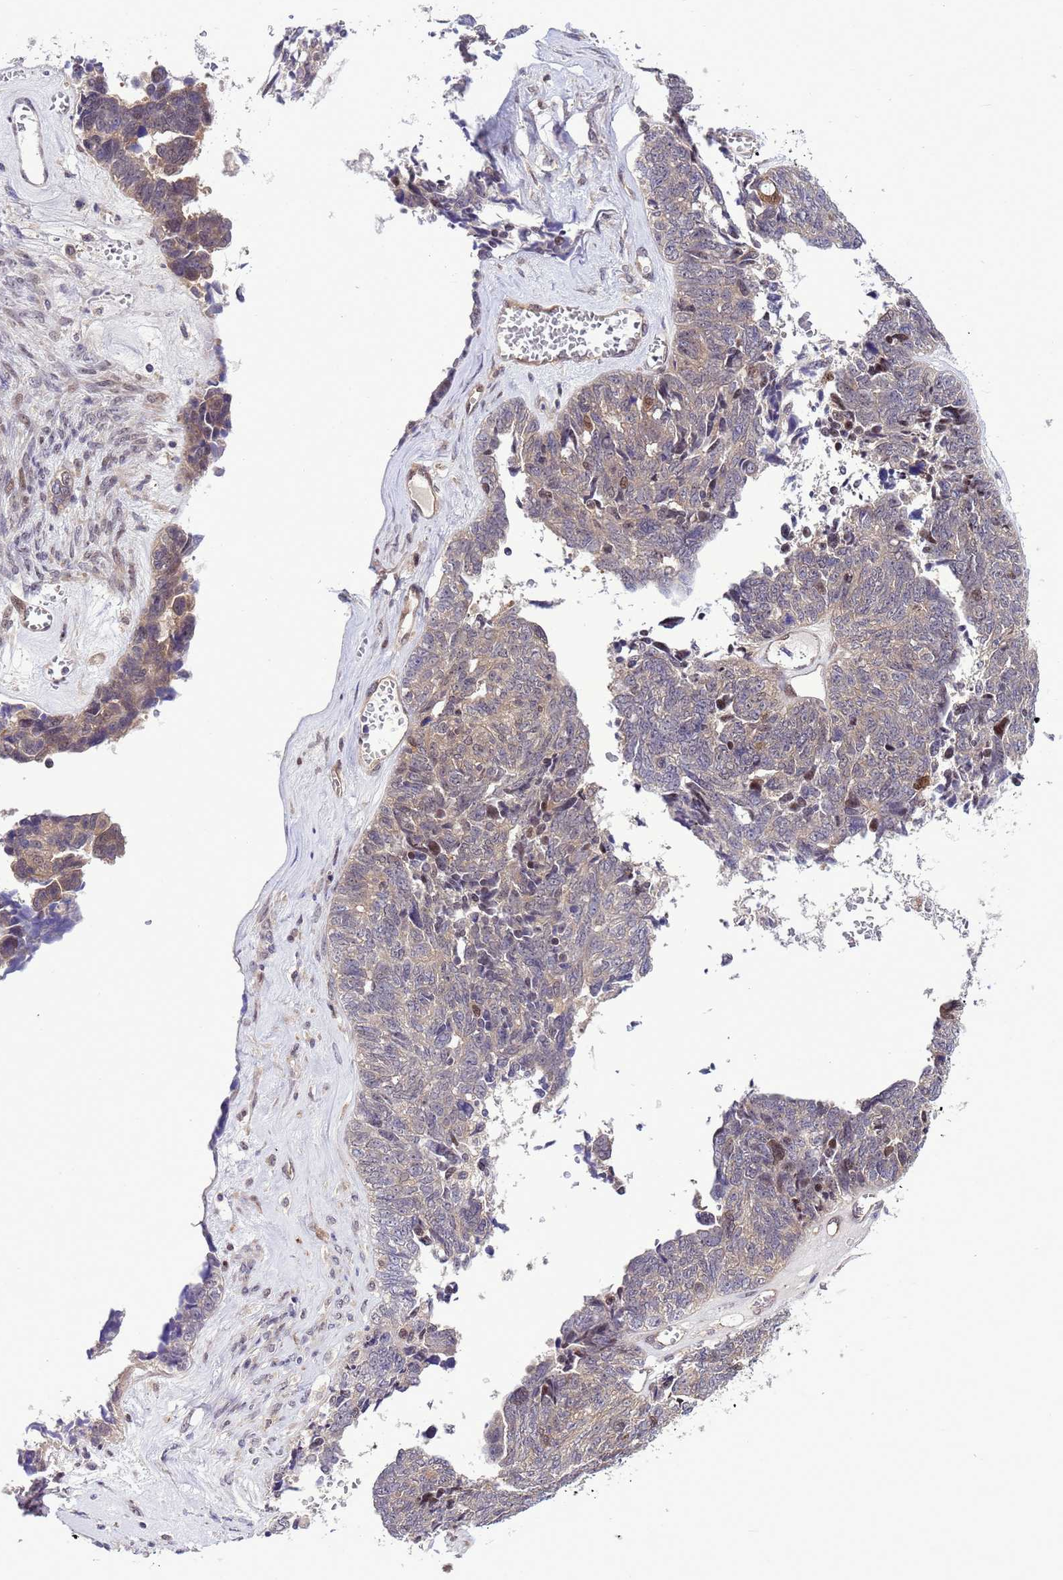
{"staining": {"intensity": "weak", "quantity": "25%-75%", "location": "cytoplasmic/membranous"}, "tissue": "ovarian cancer", "cell_type": "Tumor cells", "image_type": "cancer", "snomed": [{"axis": "morphology", "description": "Cystadenocarcinoma, serous, NOS"}, {"axis": "topography", "description": "Ovary"}], "caption": "Human ovarian cancer stained for a protein (brown) shows weak cytoplasmic/membranous positive expression in about 25%-75% of tumor cells.", "gene": "RASD1", "patient": {"sex": "female", "age": 79}}